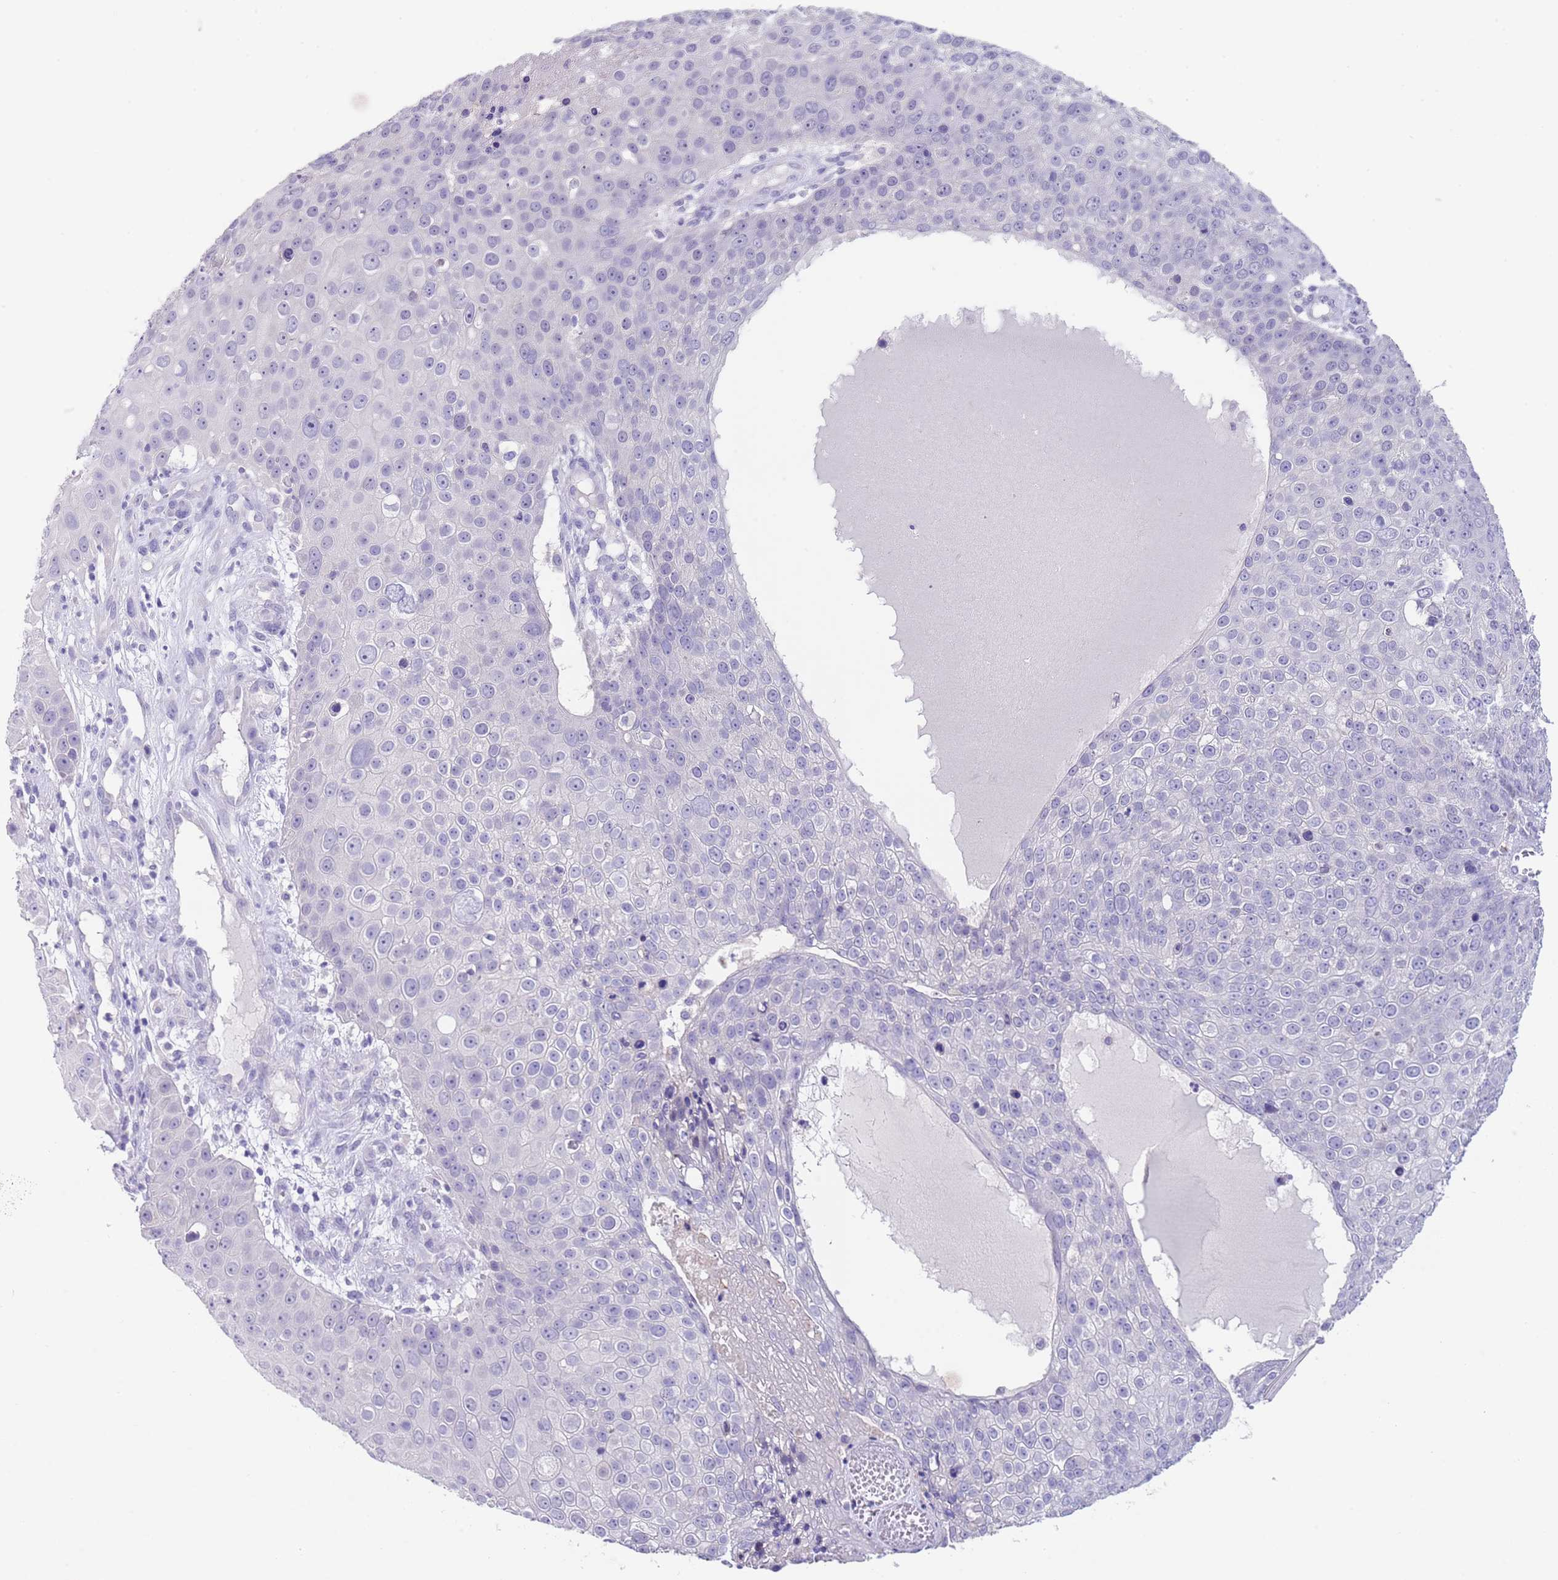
{"staining": {"intensity": "negative", "quantity": "none", "location": "none"}, "tissue": "skin cancer", "cell_type": "Tumor cells", "image_type": "cancer", "snomed": [{"axis": "morphology", "description": "Squamous cell carcinoma, NOS"}, {"axis": "topography", "description": "Skin"}], "caption": "The micrograph reveals no significant positivity in tumor cells of squamous cell carcinoma (skin).", "gene": "SPIRE2", "patient": {"sex": "male", "age": 71}}